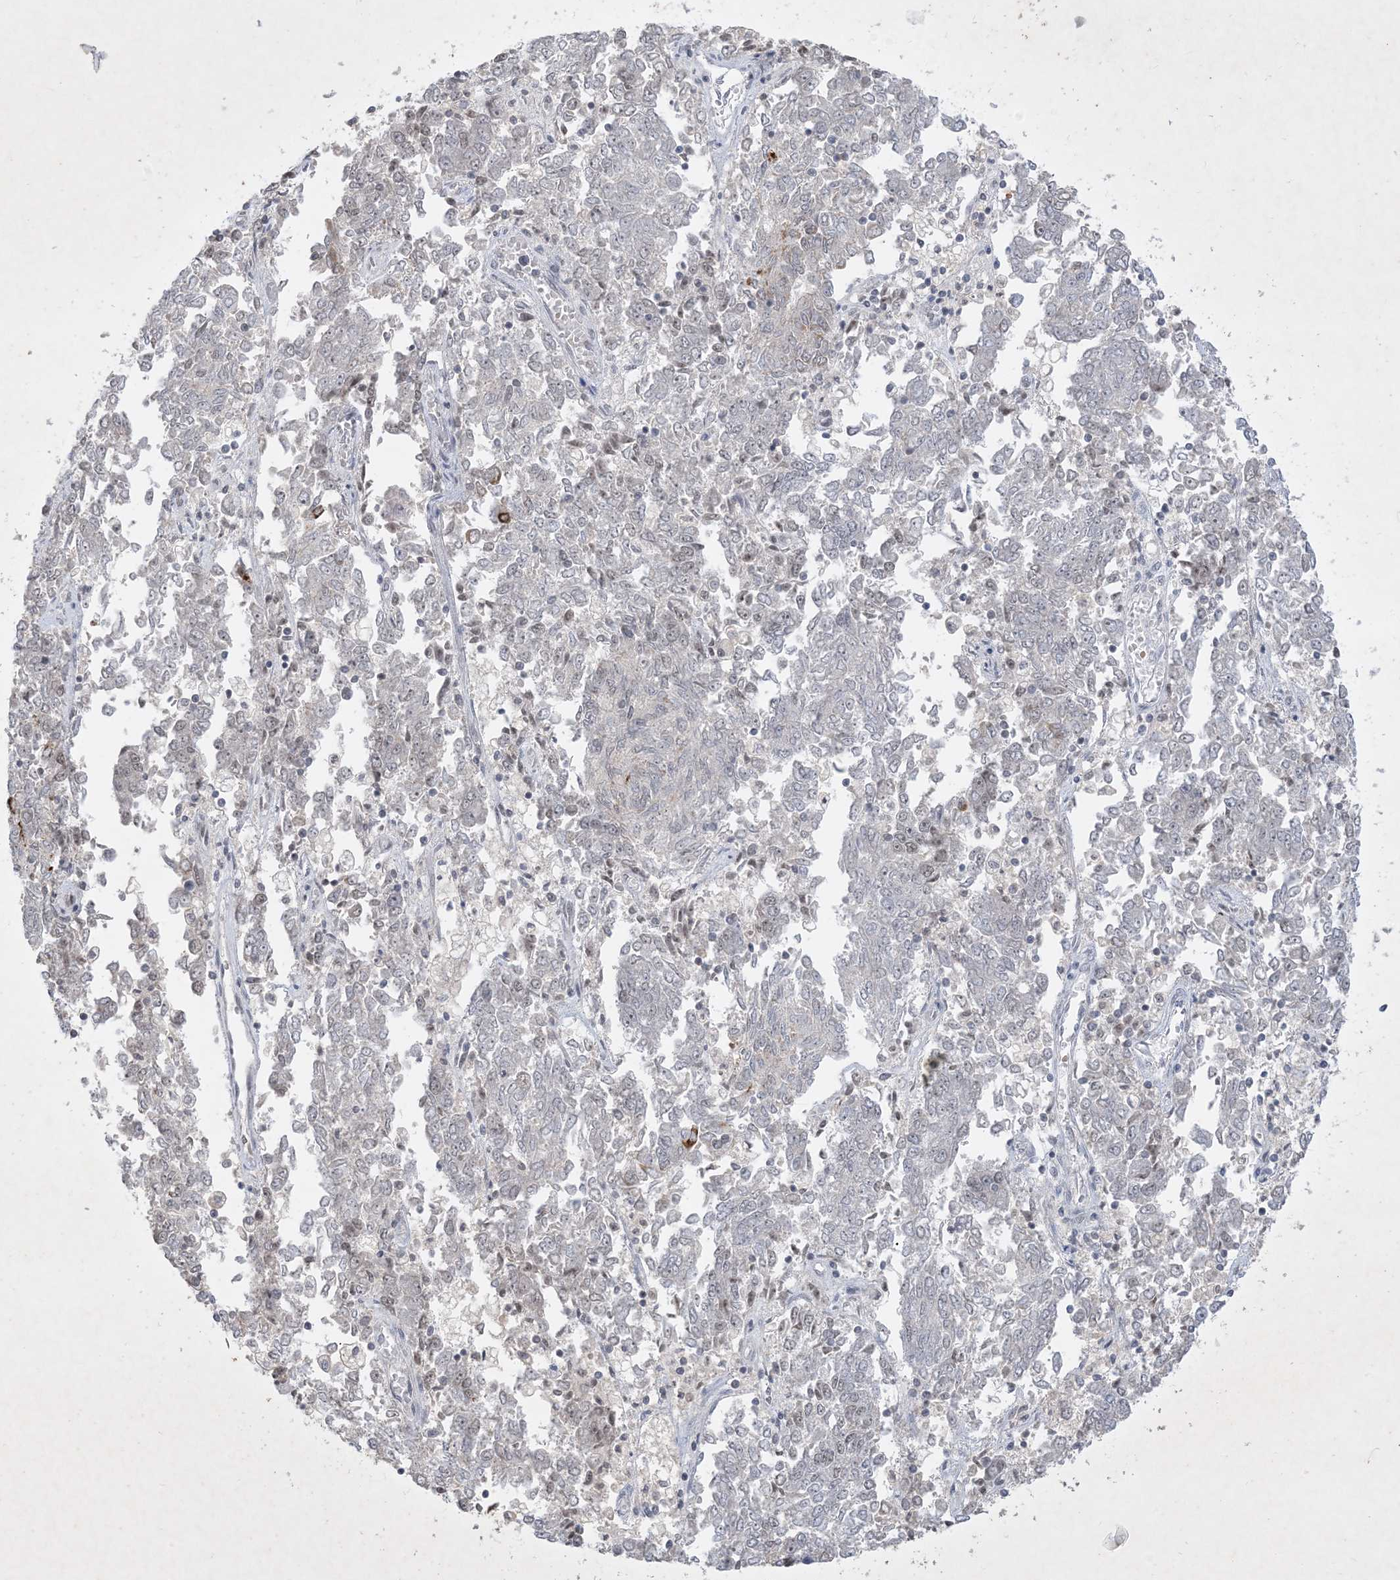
{"staining": {"intensity": "negative", "quantity": "none", "location": "none"}, "tissue": "endometrial cancer", "cell_type": "Tumor cells", "image_type": "cancer", "snomed": [{"axis": "morphology", "description": "Adenocarcinoma, NOS"}, {"axis": "topography", "description": "Endometrium"}], "caption": "Immunohistochemistry (IHC) of human endometrial cancer (adenocarcinoma) exhibits no expression in tumor cells. The staining was performed using DAB to visualize the protein expression in brown, while the nuclei were stained in blue with hematoxylin (Magnification: 20x).", "gene": "ZNF674", "patient": {"sex": "female", "age": 80}}